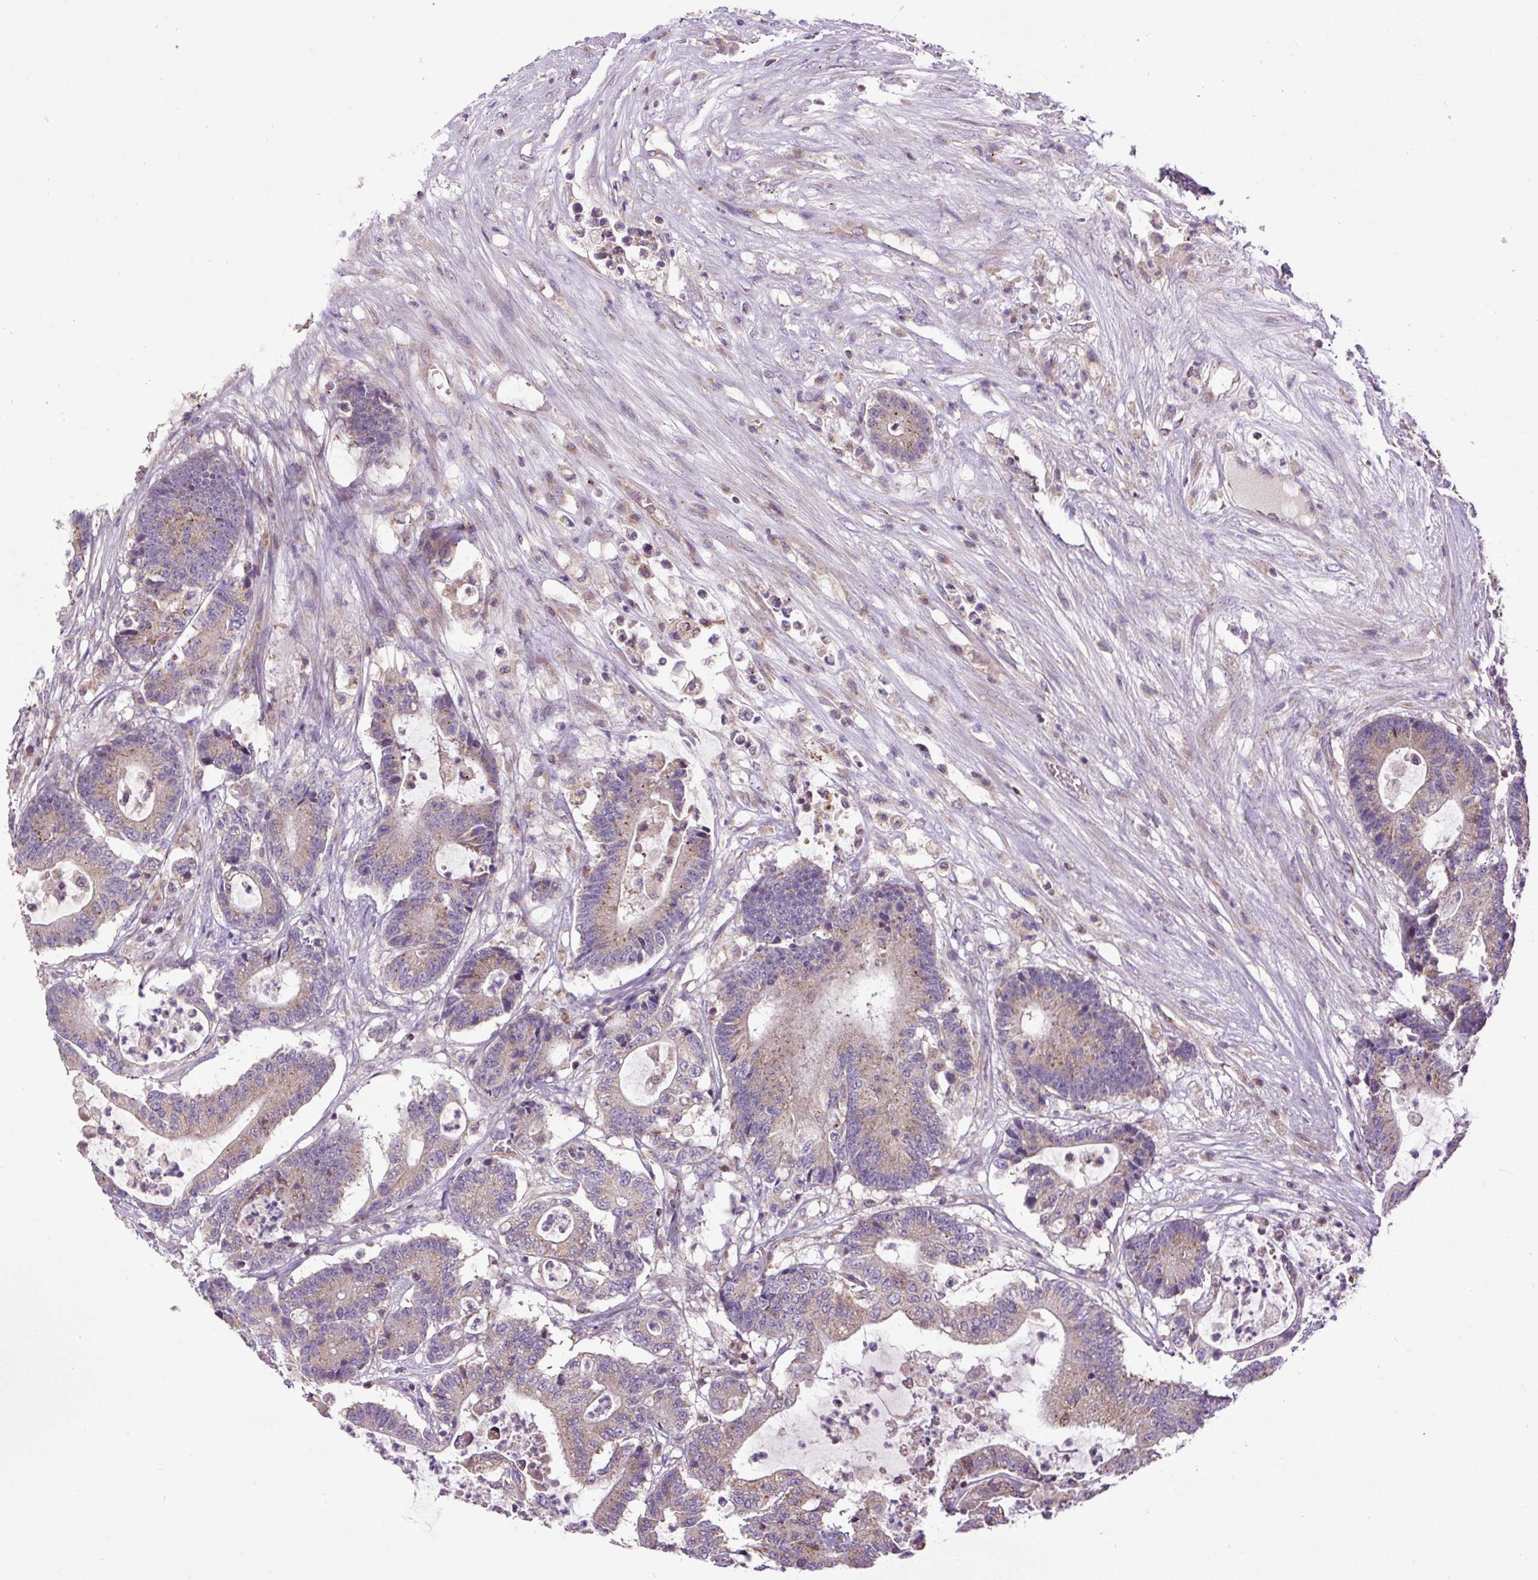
{"staining": {"intensity": "weak", "quantity": "25%-75%", "location": "cytoplasmic/membranous"}, "tissue": "colorectal cancer", "cell_type": "Tumor cells", "image_type": "cancer", "snomed": [{"axis": "morphology", "description": "Adenocarcinoma, NOS"}, {"axis": "topography", "description": "Colon"}], "caption": "Colorectal cancer tissue exhibits weak cytoplasmic/membranous staining in approximately 25%-75% of tumor cells", "gene": "ZNF547", "patient": {"sex": "female", "age": 84}}